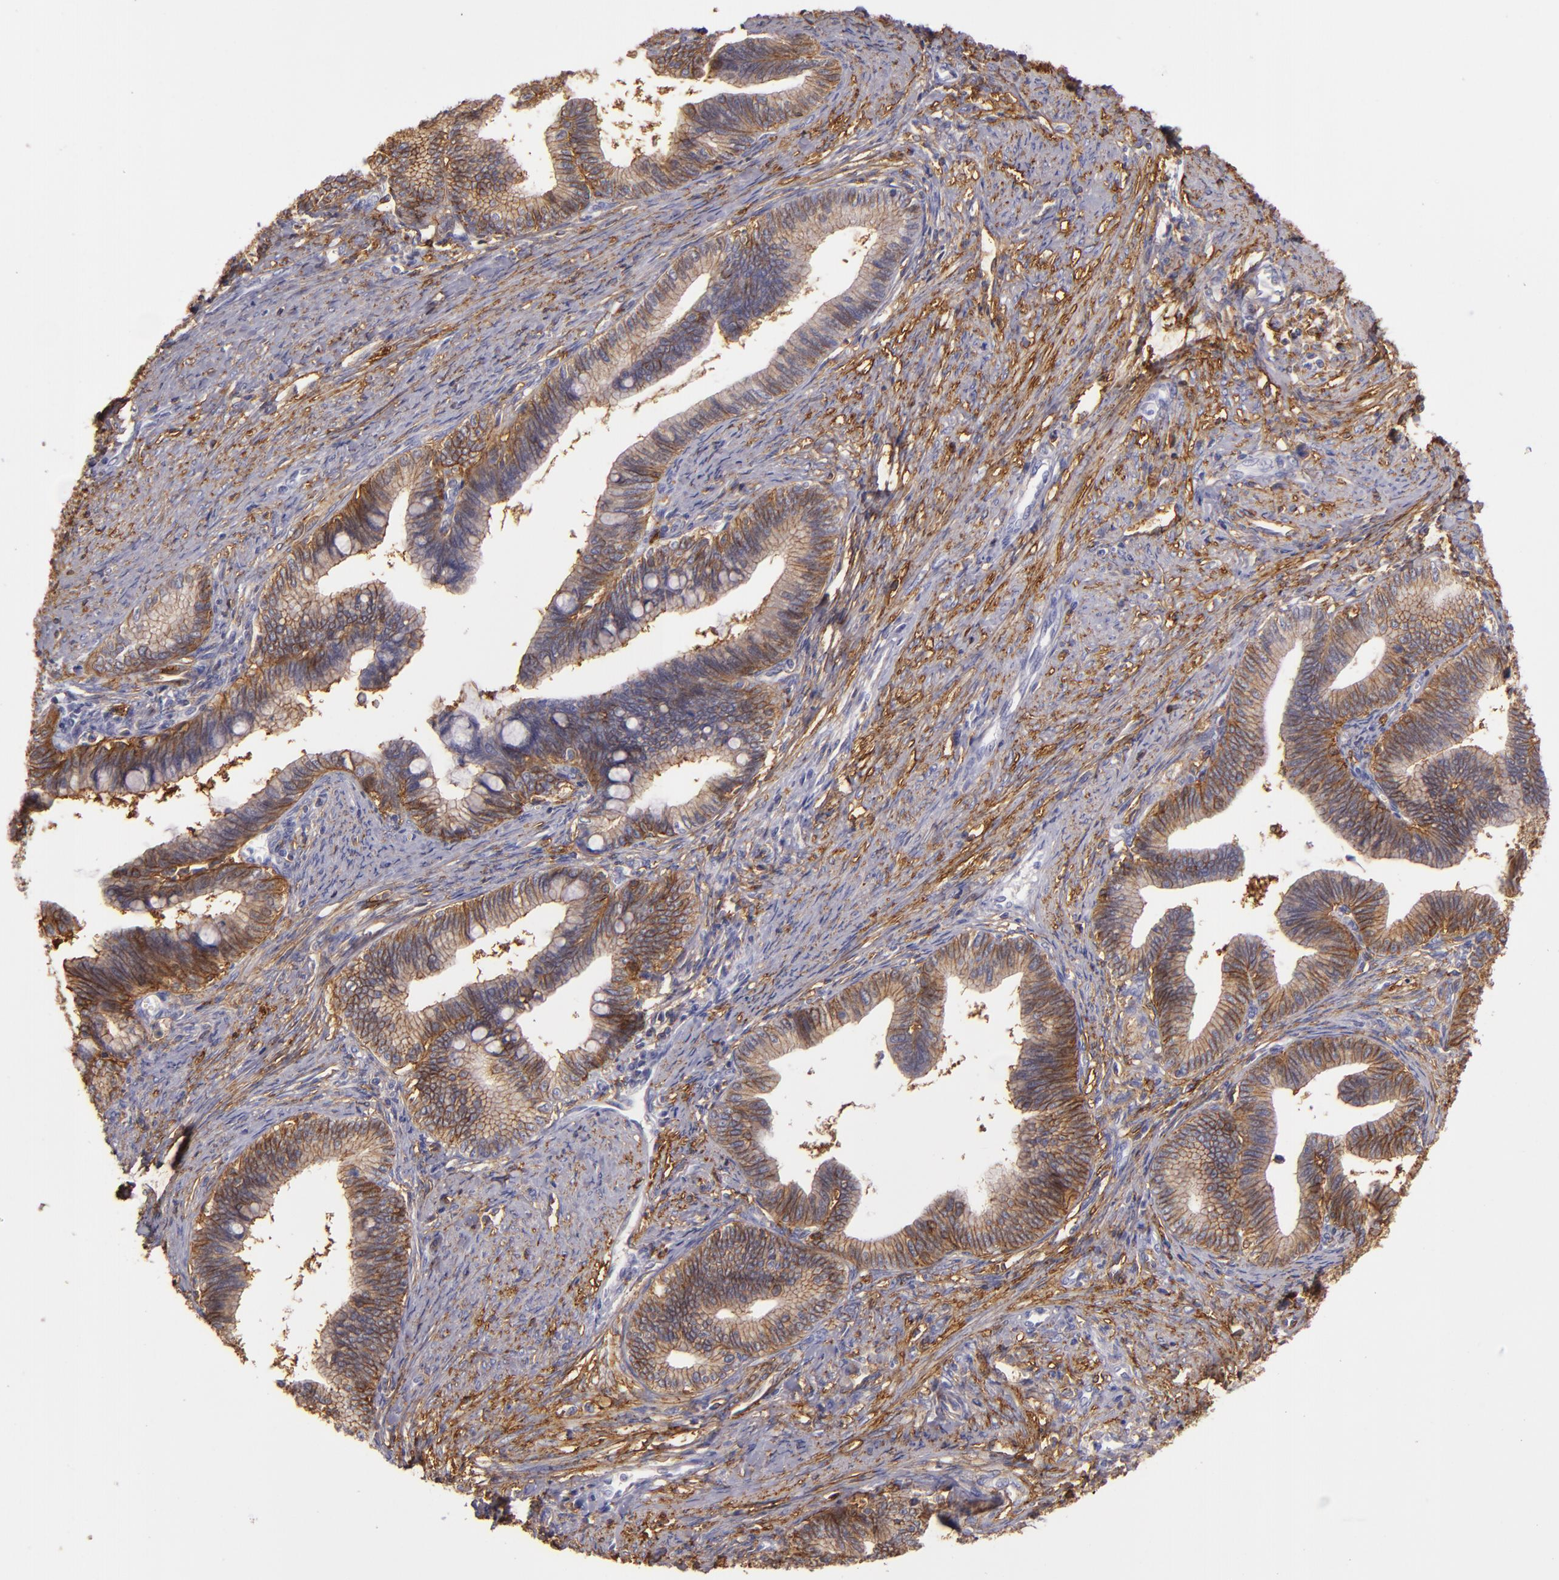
{"staining": {"intensity": "moderate", "quantity": ">75%", "location": "cytoplasmic/membranous"}, "tissue": "cervical cancer", "cell_type": "Tumor cells", "image_type": "cancer", "snomed": [{"axis": "morphology", "description": "Adenocarcinoma, NOS"}, {"axis": "topography", "description": "Cervix"}], "caption": "Moderate cytoplasmic/membranous staining for a protein is appreciated in approximately >75% of tumor cells of adenocarcinoma (cervical) using immunohistochemistry.", "gene": "CD9", "patient": {"sex": "female", "age": 36}}